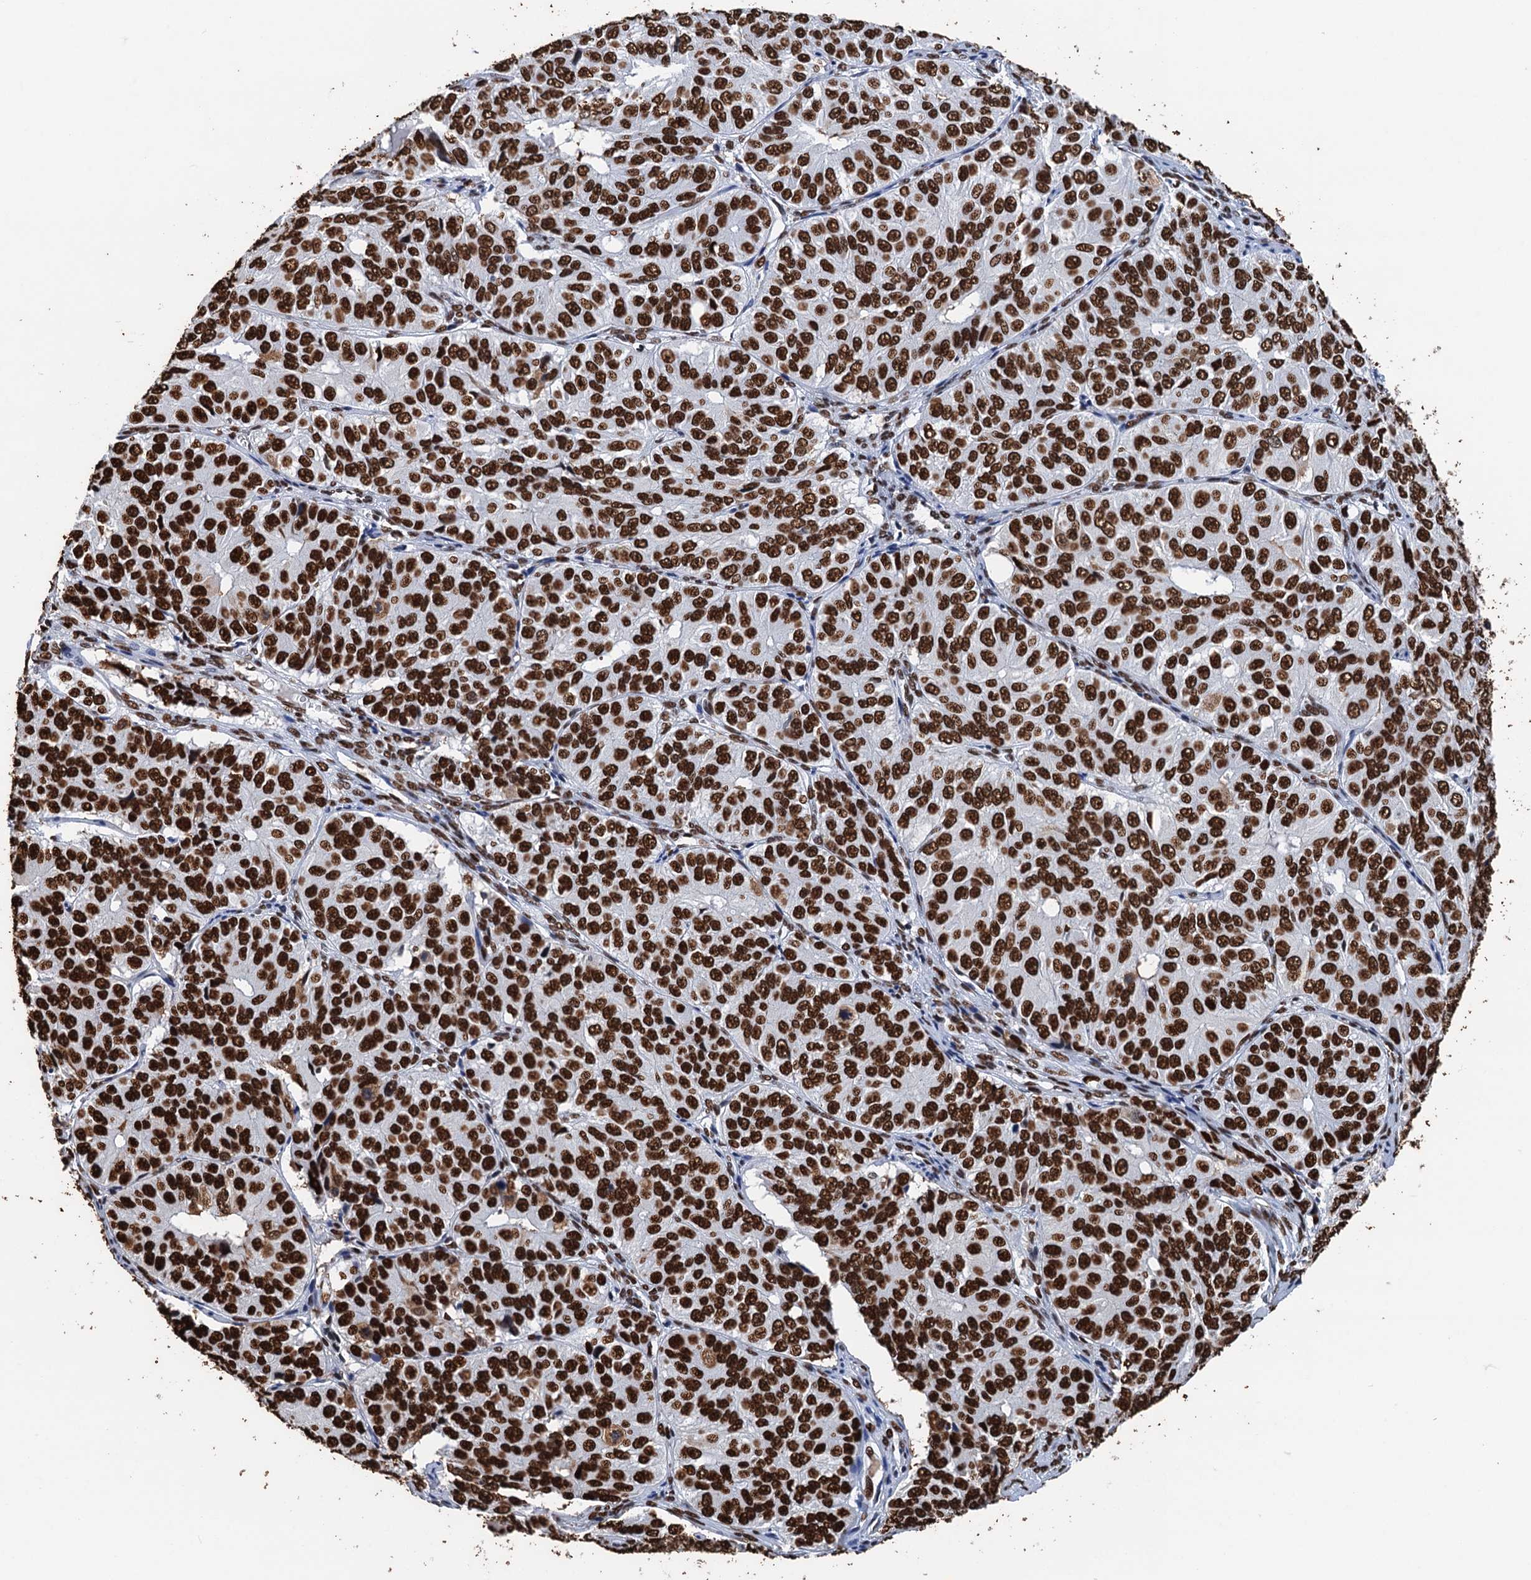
{"staining": {"intensity": "strong", "quantity": ">75%", "location": "nuclear"}, "tissue": "ovarian cancer", "cell_type": "Tumor cells", "image_type": "cancer", "snomed": [{"axis": "morphology", "description": "Carcinoma, endometroid"}, {"axis": "topography", "description": "Ovary"}], "caption": "There is high levels of strong nuclear expression in tumor cells of ovarian cancer, as demonstrated by immunohistochemical staining (brown color).", "gene": "UBA2", "patient": {"sex": "female", "age": 51}}